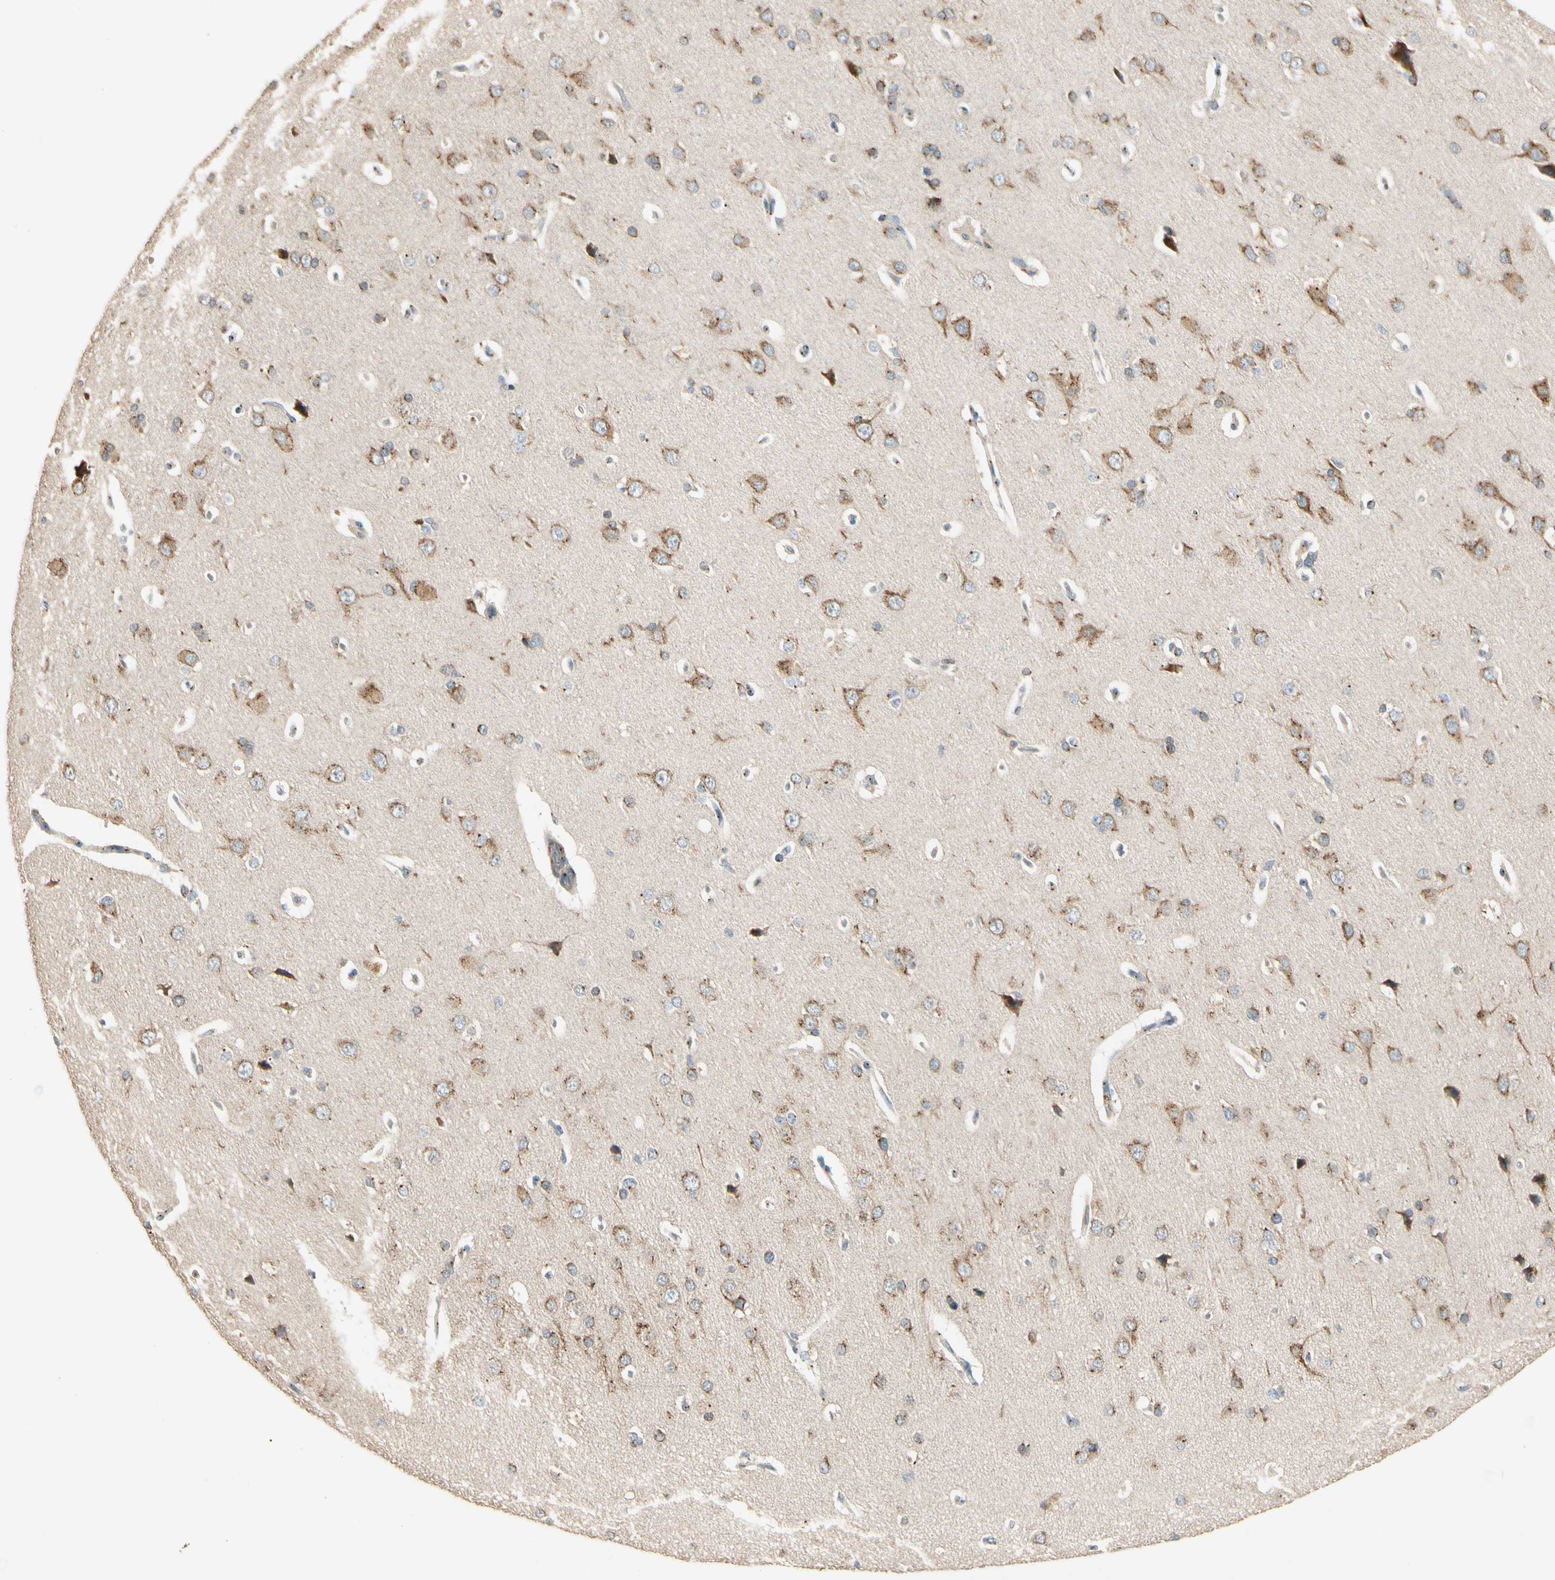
{"staining": {"intensity": "negative", "quantity": "none", "location": "none"}, "tissue": "cerebral cortex", "cell_type": "Endothelial cells", "image_type": "normal", "snomed": [{"axis": "morphology", "description": "Normal tissue, NOS"}, {"axis": "topography", "description": "Cerebral cortex"}], "caption": "DAB immunohistochemical staining of benign cerebral cortex demonstrates no significant positivity in endothelial cells.", "gene": "AKAP9", "patient": {"sex": "male", "age": 62}}